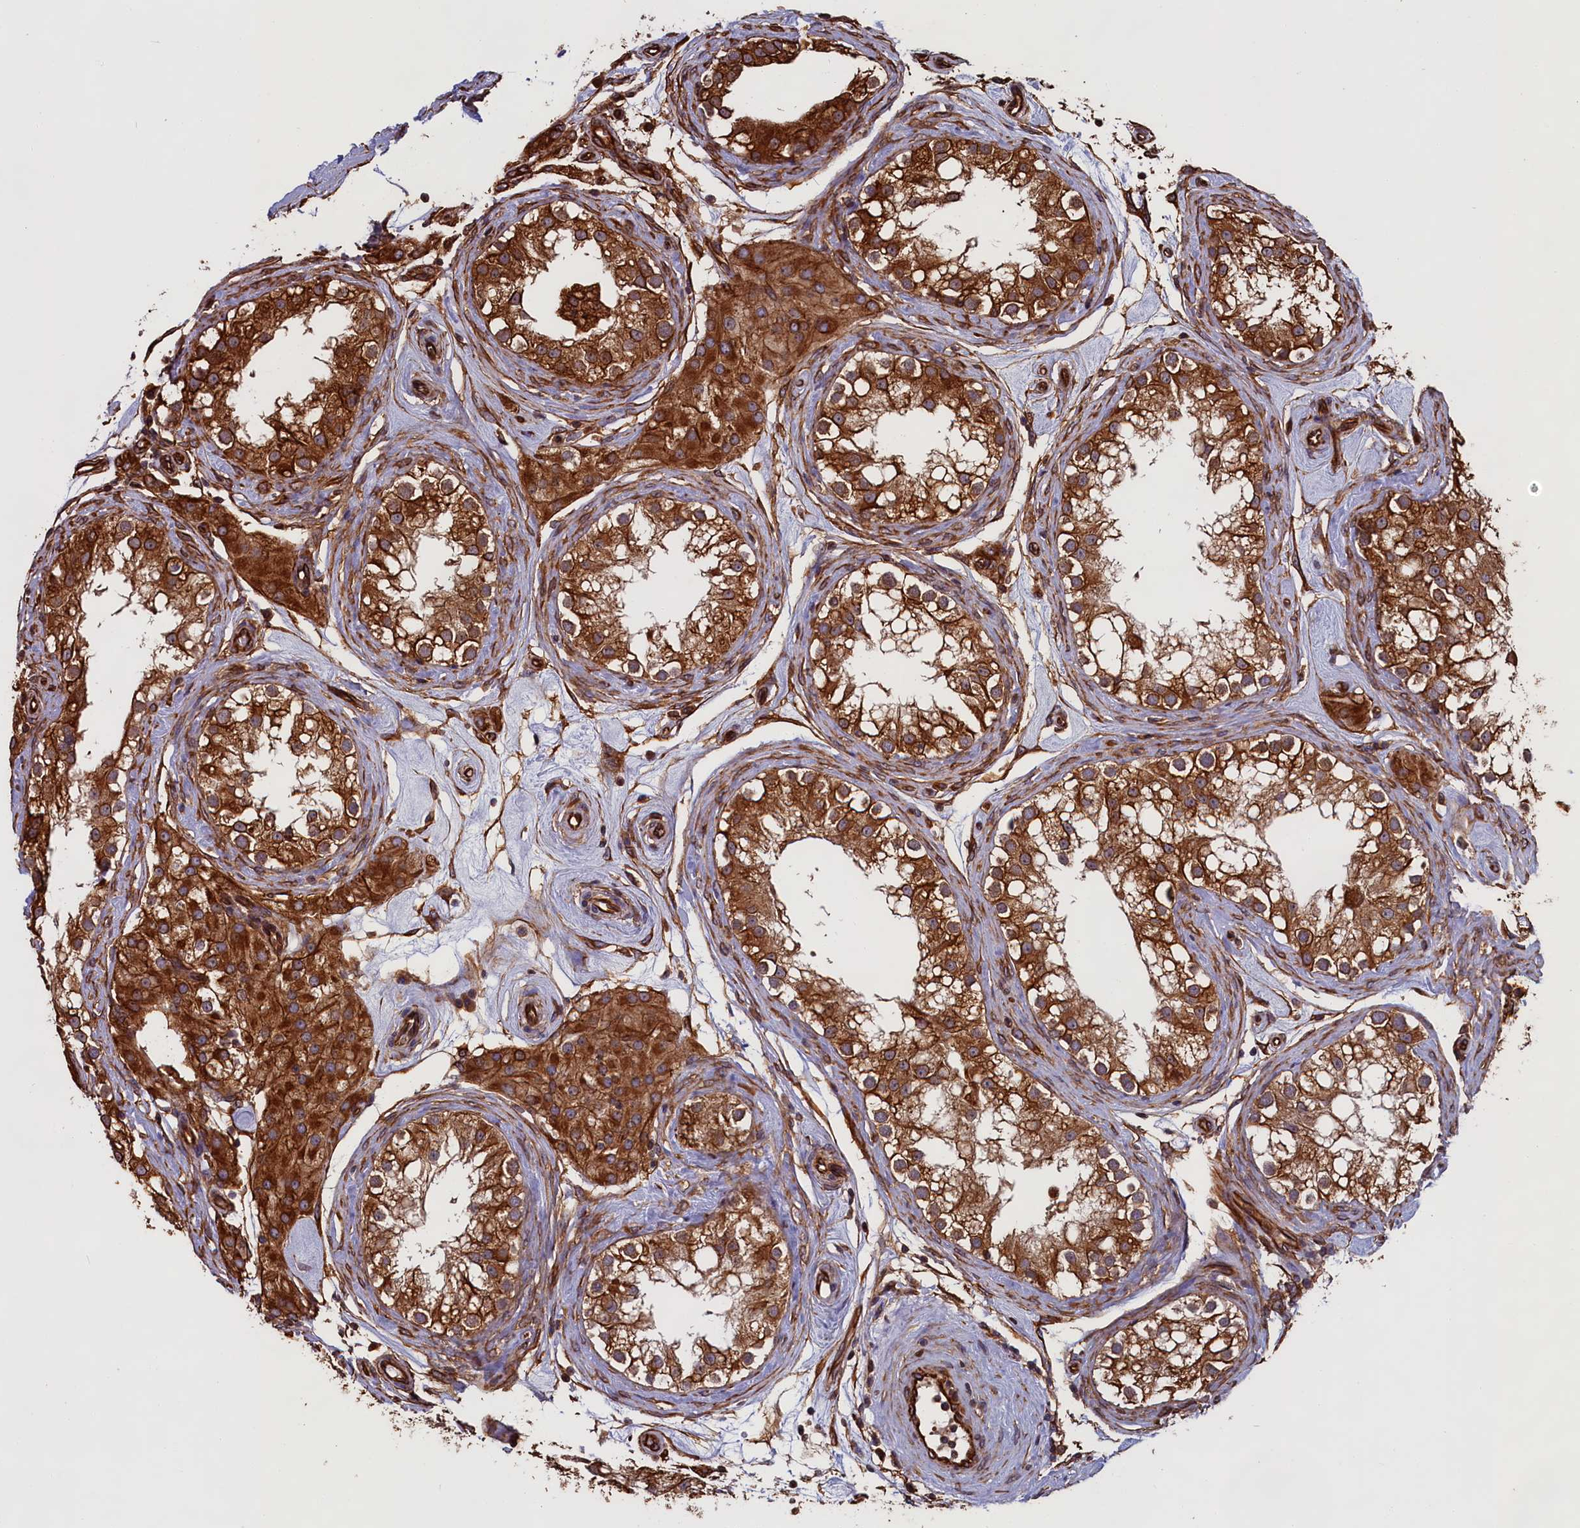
{"staining": {"intensity": "strong", "quantity": ">75%", "location": "cytoplasmic/membranous"}, "tissue": "epididymis", "cell_type": "Glandular cells", "image_type": "normal", "snomed": [{"axis": "morphology", "description": "Normal tissue, NOS"}, {"axis": "morphology", "description": "Inflammation, NOS"}, {"axis": "topography", "description": "Epididymis"}], "caption": "An immunohistochemistry micrograph of unremarkable tissue is shown. Protein staining in brown shows strong cytoplasmic/membranous positivity in epididymis within glandular cells.", "gene": "CCDC124", "patient": {"sex": "male", "age": 84}}